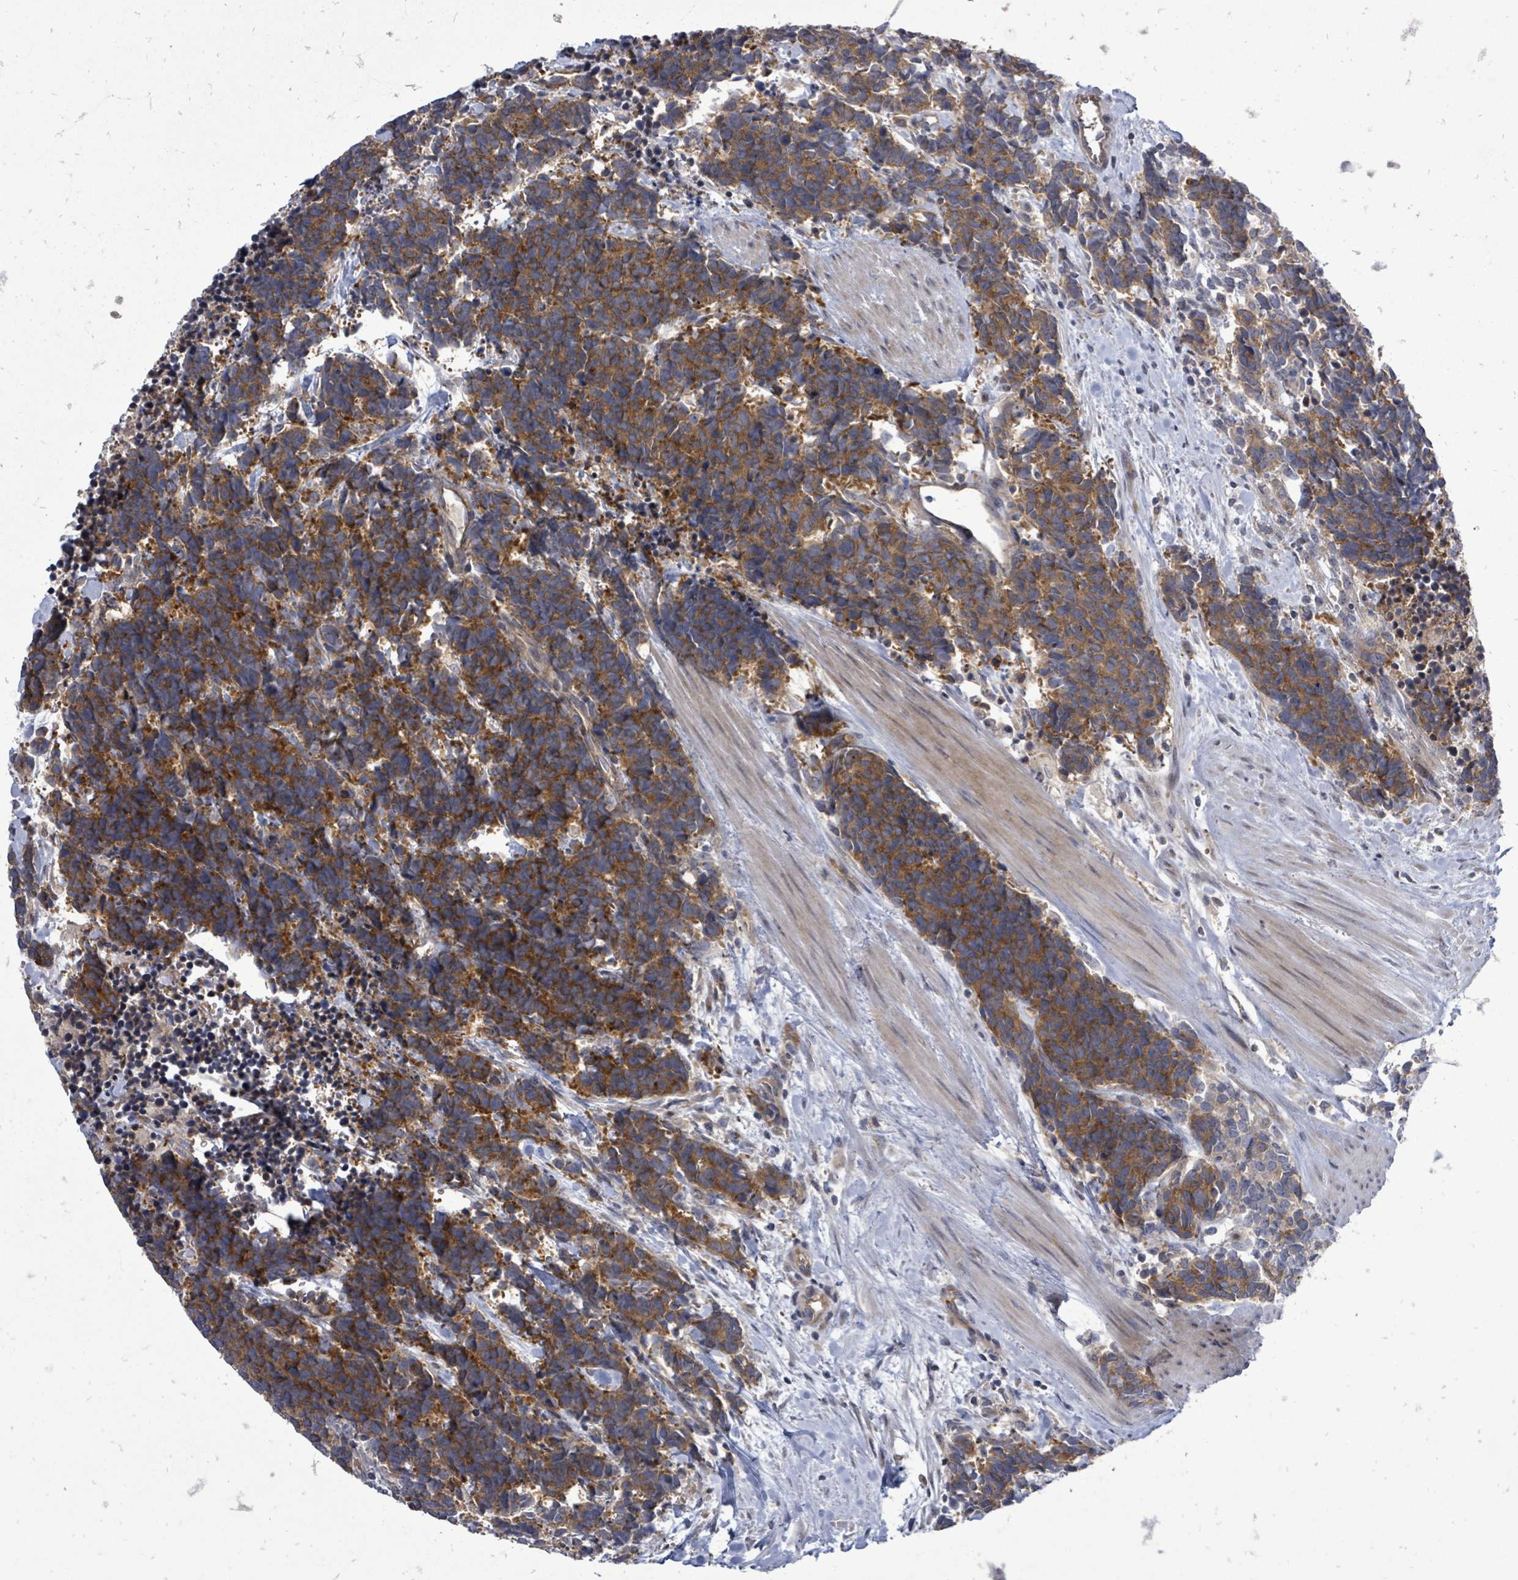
{"staining": {"intensity": "moderate", "quantity": ">75%", "location": "cytoplasmic/membranous"}, "tissue": "carcinoid", "cell_type": "Tumor cells", "image_type": "cancer", "snomed": [{"axis": "morphology", "description": "Carcinoma, NOS"}, {"axis": "morphology", "description": "Carcinoid, malignant, NOS"}, {"axis": "topography", "description": "Prostate"}], "caption": "Brown immunohistochemical staining in carcinoid displays moderate cytoplasmic/membranous staining in about >75% of tumor cells.", "gene": "RALGAPB", "patient": {"sex": "male", "age": 57}}